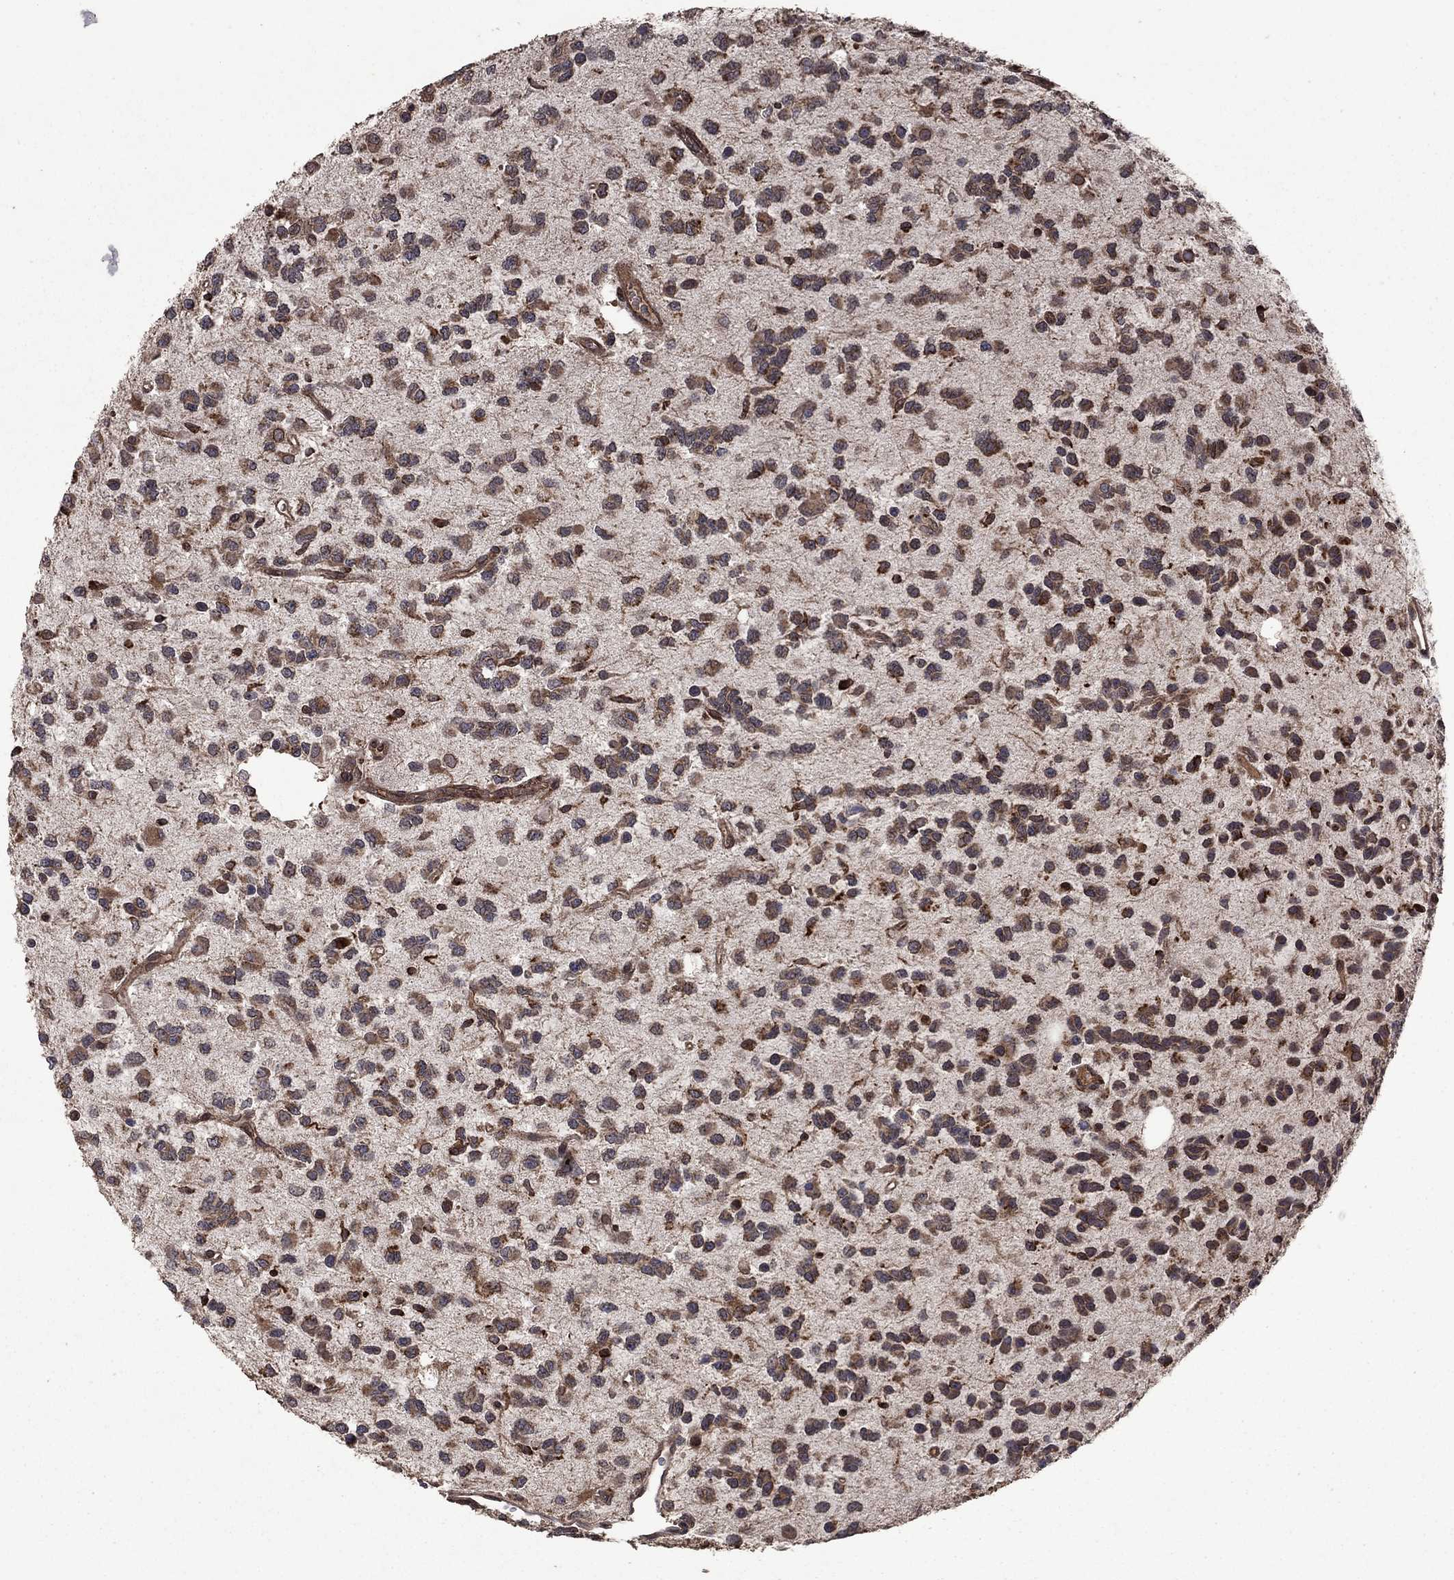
{"staining": {"intensity": "moderate", "quantity": "25%-75%", "location": "cytoplasmic/membranous"}, "tissue": "glioma", "cell_type": "Tumor cells", "image_type": "cancer", "snomed": [{"axis": "morphology", "description": "Glioma, malignant, Low grade"}, {"axis": "topography", "description": "Brain"}], "caption": "Tumor cells display moderate cytoplasmic/membranous staining in approximately 25%-75% of cells in glioma. The staining was performed using DAB to visualize the protein expression in brown, while the nuclei were stained in blue with hematoxylin (Magnification: 20x).", "gene": "DHRS1", "patient": {"sex": "female", "age": 45}}